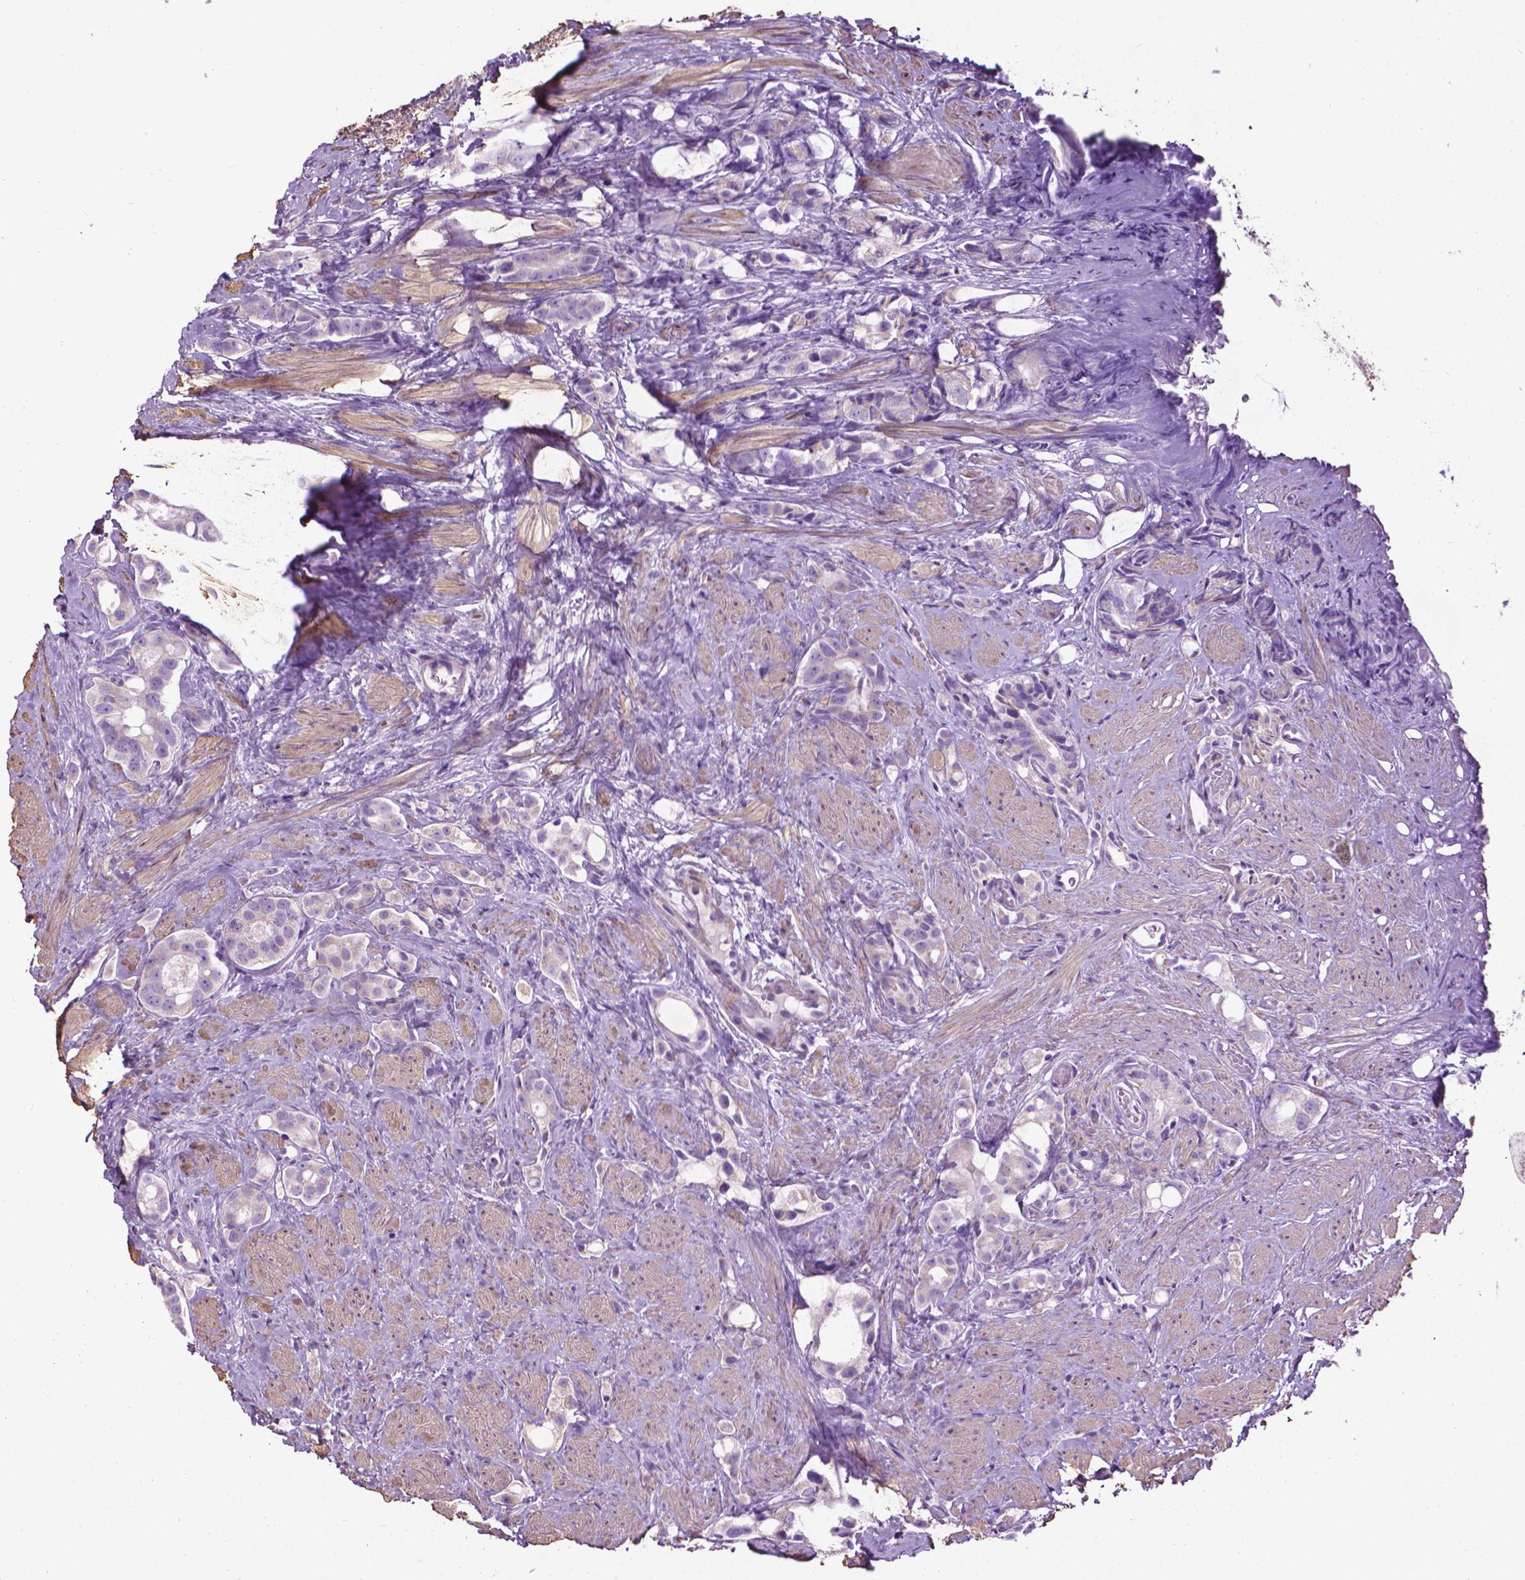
{"staining": {"intensity": "negative", "quantity": "none", "location": "none"}, "tissue": "prostate cancer", "cell_type": "Tumor cells", "image_type": "cancer", "snomed": [{"axis": "morphology", "description": "Adenocarcinoma, High grade"}, {"axis": "topography", "description": "Prostate"}], "caption": "An image of human prostate cancer (adenocarcinoma (high-grade)) is negative for staining in tumor cells.", "gene": "AQP10", "patient": {"sex": "male", "age": 75}}